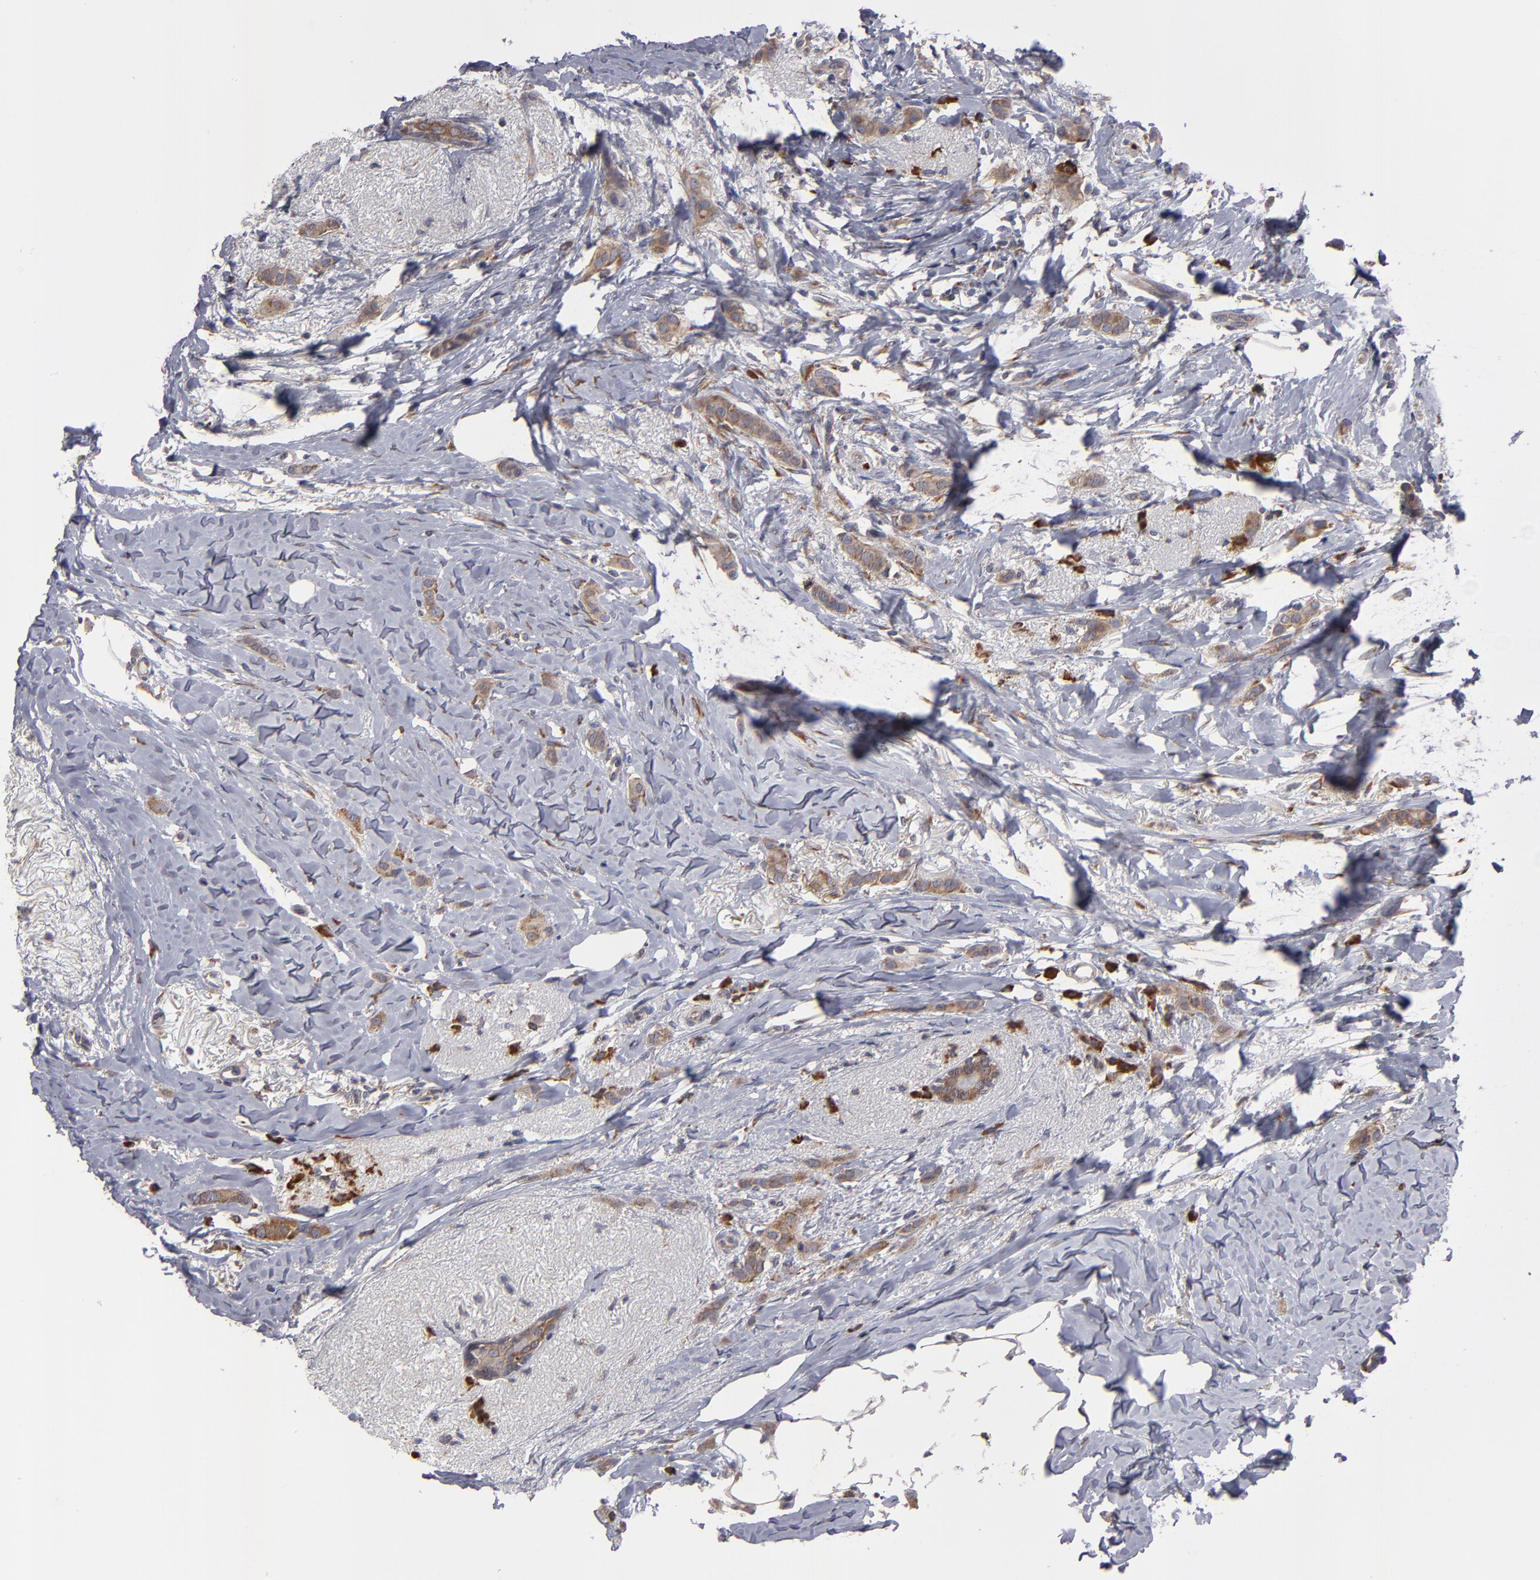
{"staining": {"intensity": "moderate", "quantity": ">75%", "location": "cytoplasmic/membranous"}, "tissue": "breast cancer", "cell_type": "Tumor cells", "image_type": "cancer", "snomed": [{"axis": "morphology", "description": "Lobular carcinoma"}, {"axis": "topography", "description": "Breast"}], "caption": "This is an image of IHC staining of breast lobular carcinoma, which shows moderate positivity in the cytoplasmic/membranous of tumor cells.", "gene": "SND1", "patient": {"sex": "female", "age": 55}}